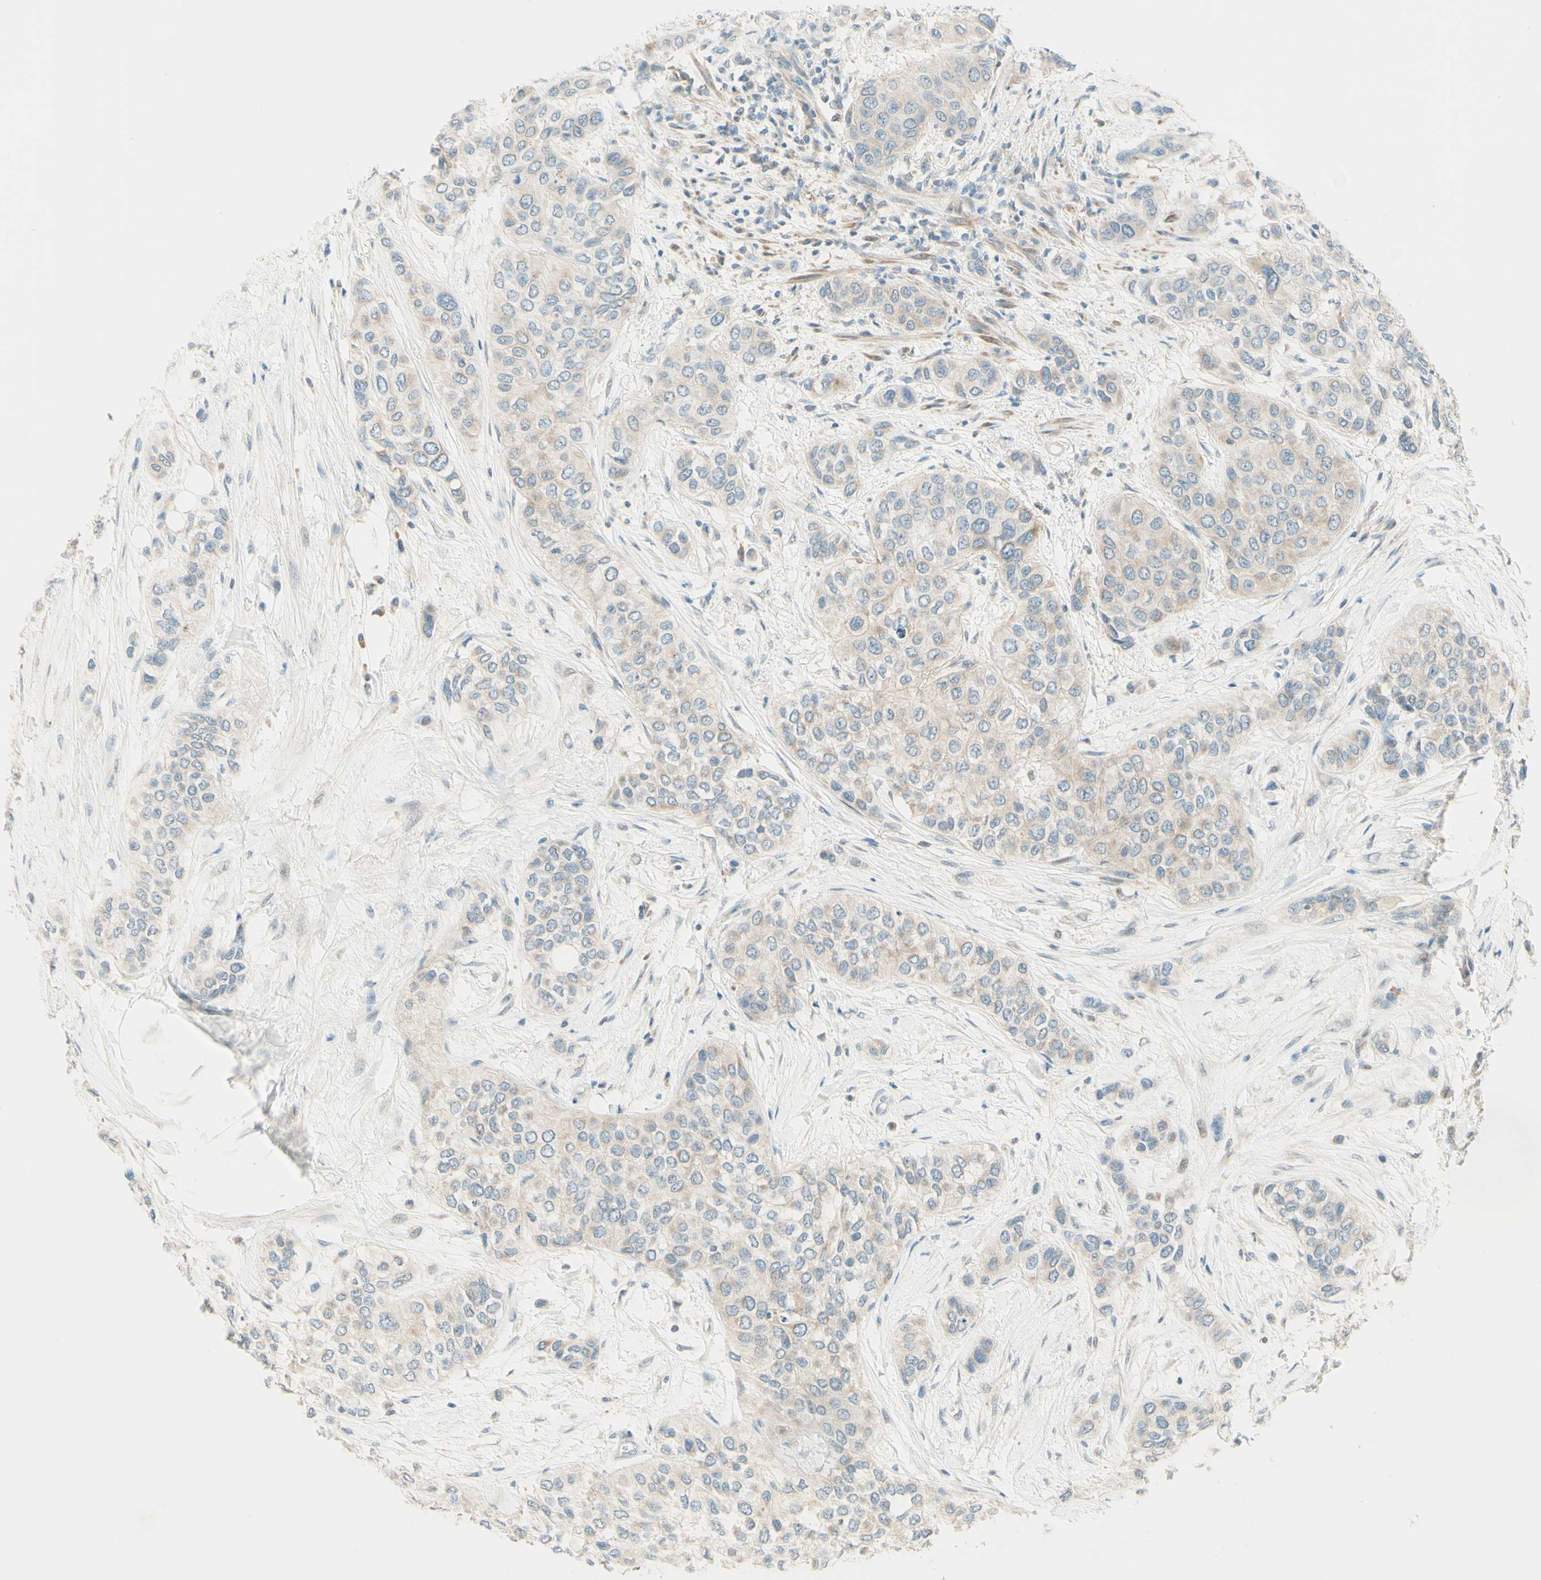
{"staining": {"intensity": "weak", "quantity": "<25%", "location": "cytoplasmic/membranous"}, "tissue": "urothelial cancer", "cell_type": "Tumor cells", "image_type": "cancer", "snomed": [{"axis": "morphology", "description": "Urothelial carcinoma, High grade"}, {"axis": "topography", "description": "Urinary bladder"}], "caption": "DAB immunohistochemical staining of human urothelial carcinoma (high-grade) demonstrates no significant expression in tumor cells.", "gene": "PROM1", "patient": {"sex": "female", "age": 56}}